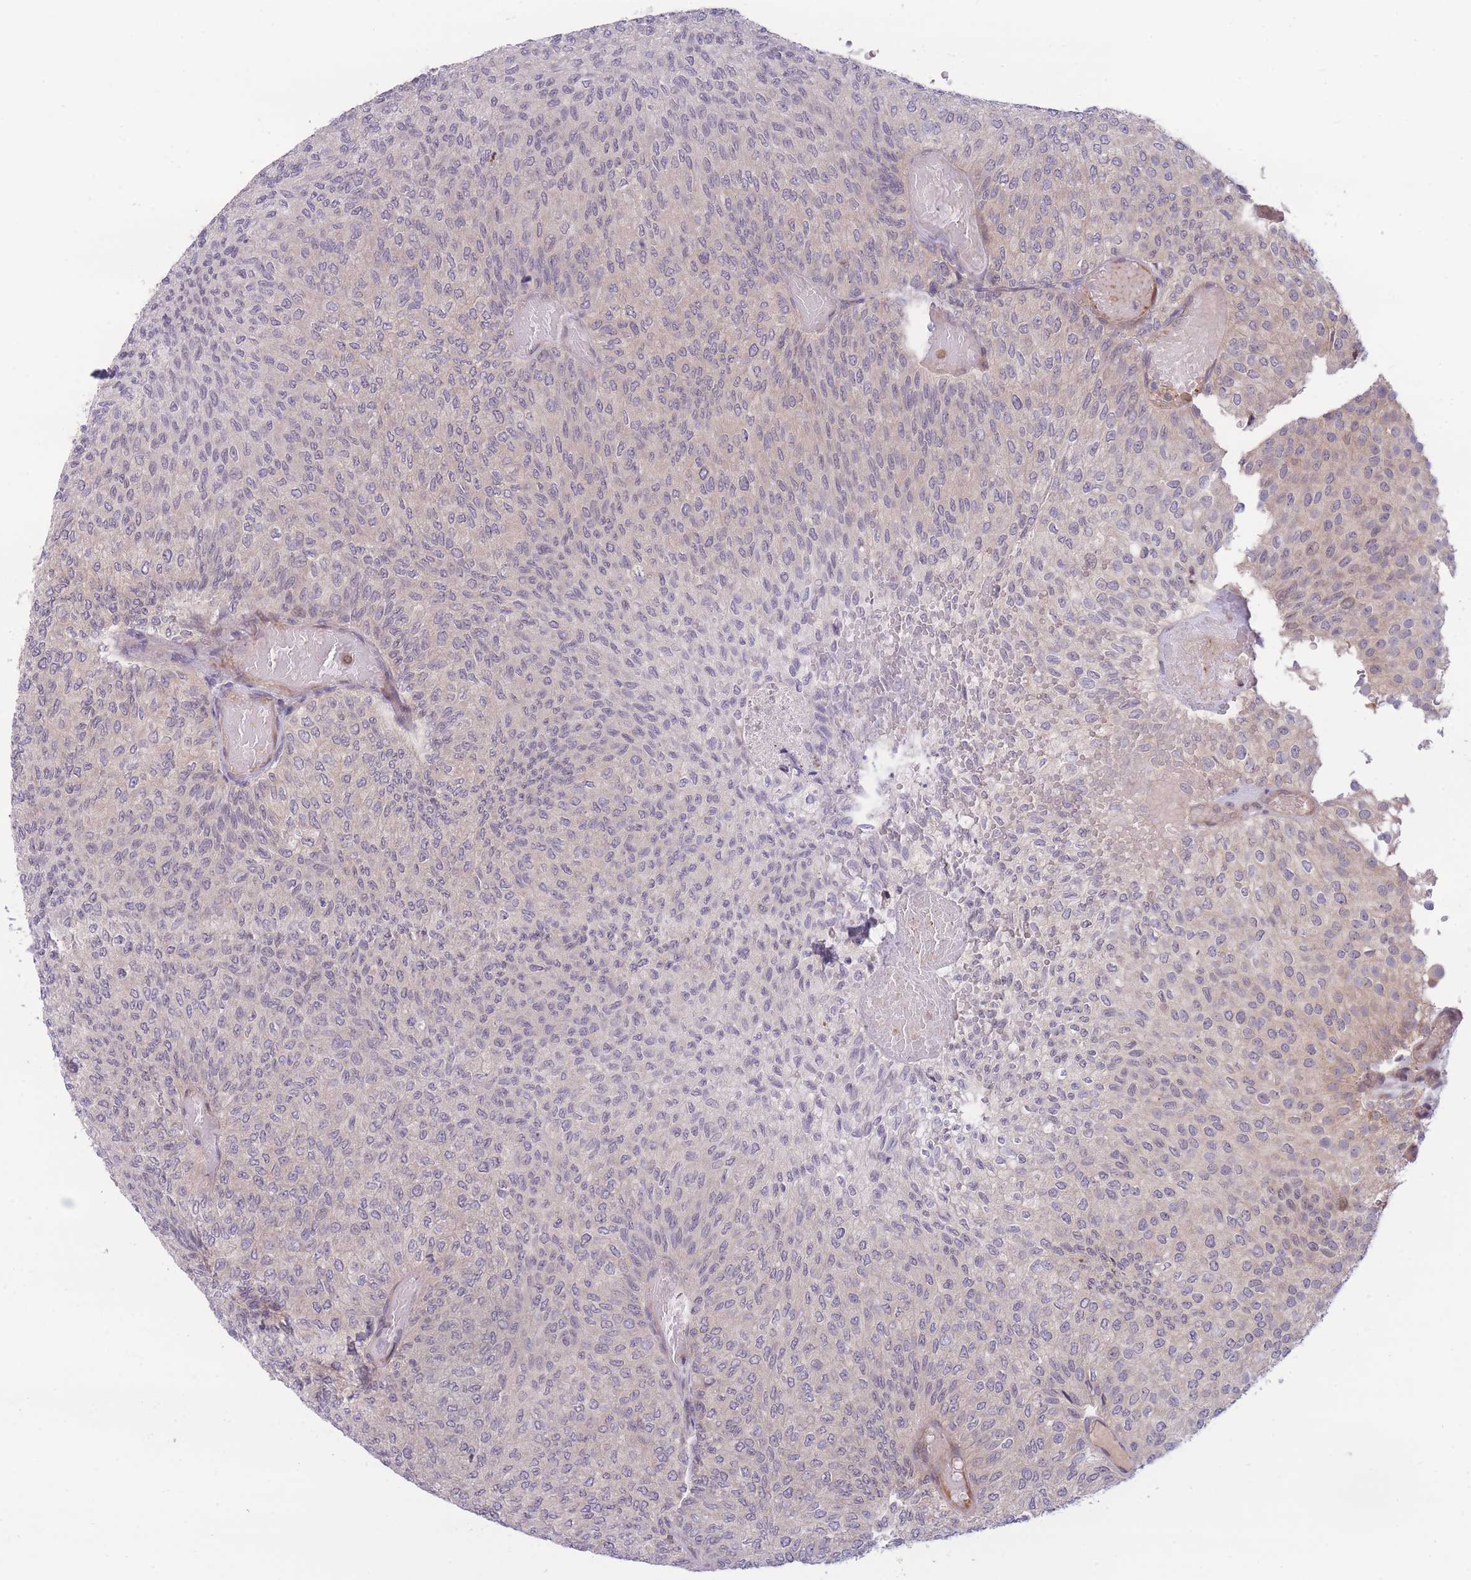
{"staining": {"intensity": "weak", "quantity": "<25%", "location": "cytoplasmic/membranous"}, "tissue": "urothelial cancer", "cell_type": "Tumor cells", "image_type": "cancer", "snomed": [{"axis": "morphology", "description": "Urothelial carcinoma, Low grade"}, {"axis": "topography", "description": "Urinary bladder"}], "caption": "Tumor cells are negative for brown protein staining in urothelial cancer.", "gene": "CDC25B", "patient": {"sex": "male", "age": 78}}